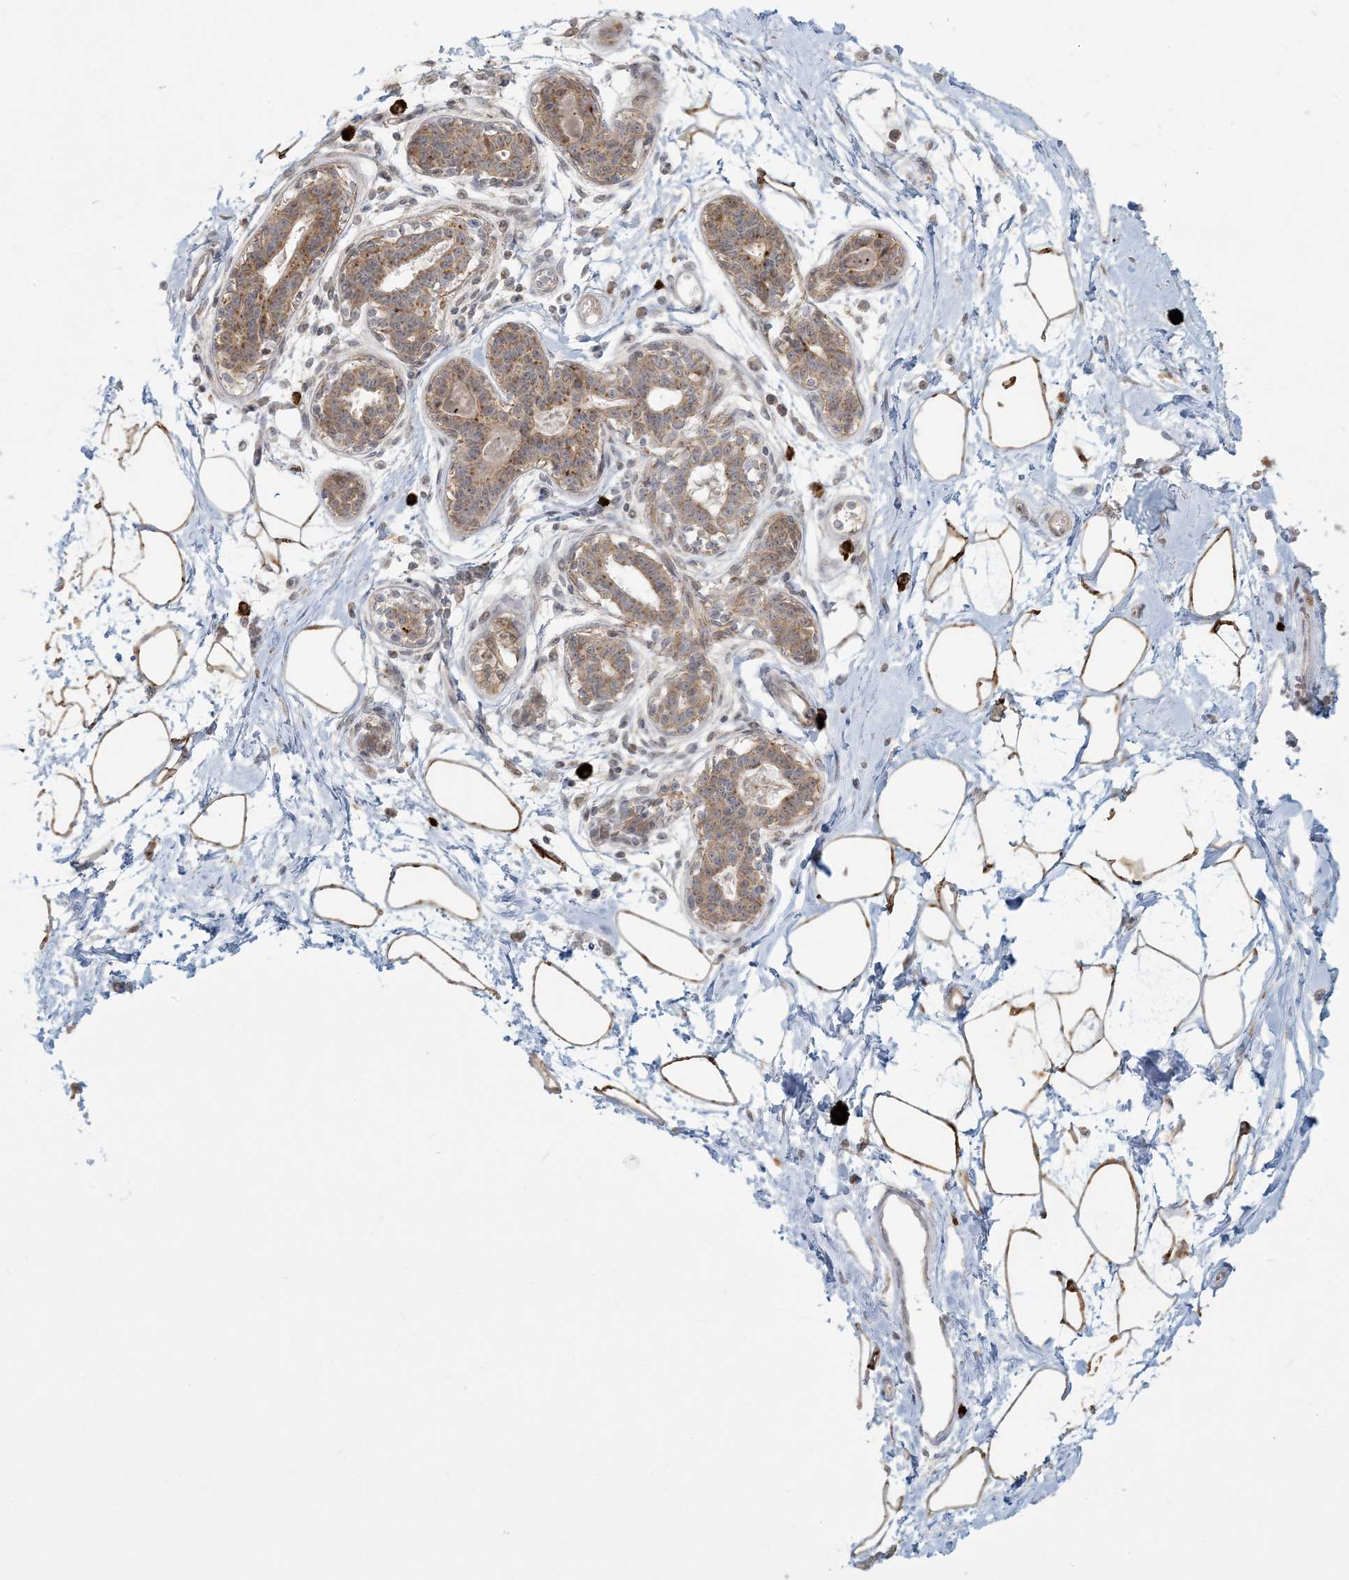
{"staining": {"intensity": "moderate", "quantity": ">75%", "location": "cytoplasmic/membranous"}, "tissue": "breast", "cell_type": "Adipocytes", "image_type": "normal", "snomed": [{"axis": "morphology", "description": "Normal tissue, NOS"}, {"axis": "topography", "description": "Breast"}], "caption": "DAB immunohistochemical staining of unremarkable human breast shows moderate cytoplasmic/membranous protein positivity in about >75% of adipocytes.", "gene": "MCAT", "patient": {"sex": "female", "age": 45}}